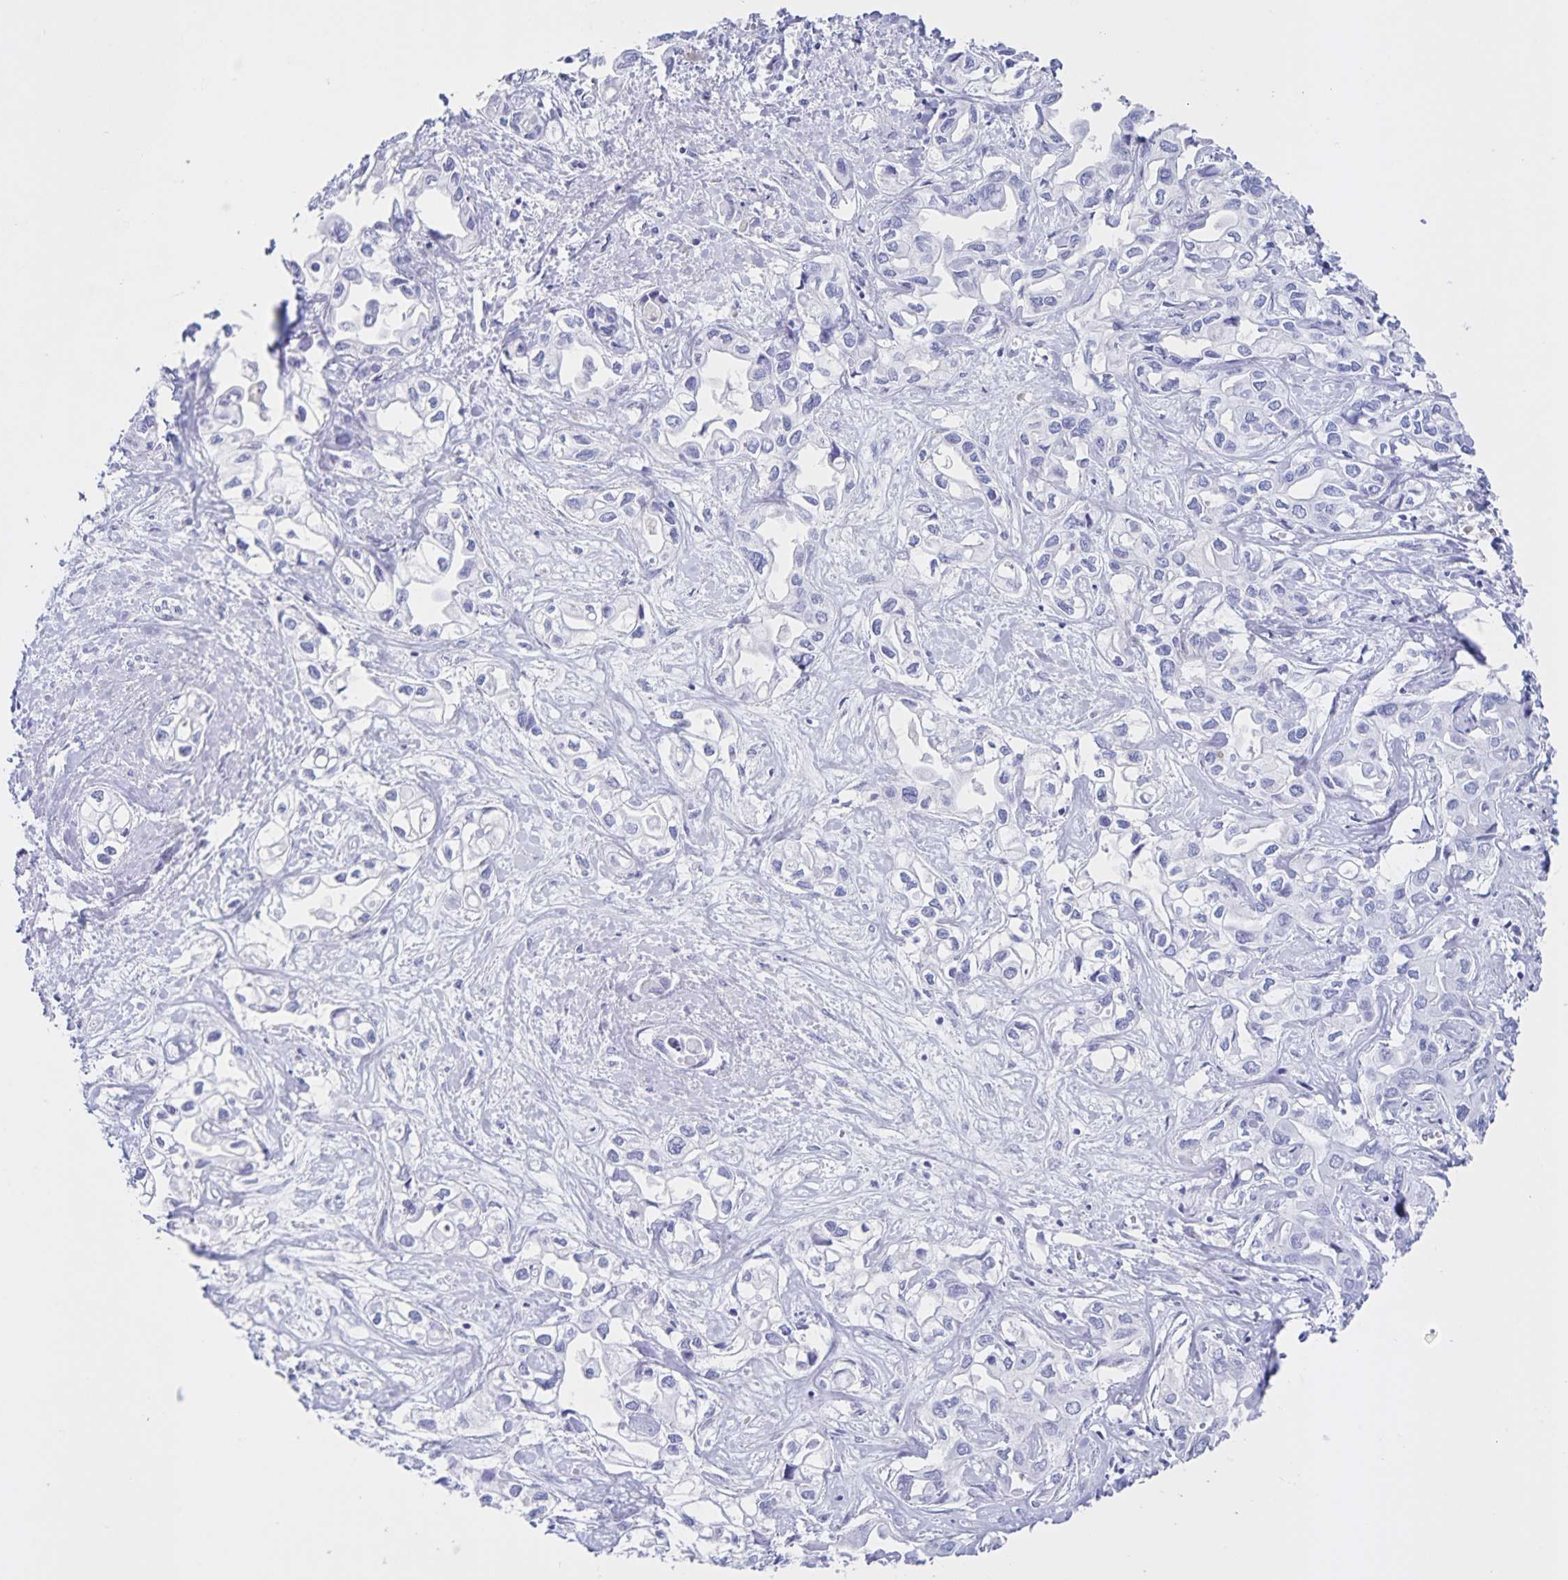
{"staining": {"intensity": "negative", "quantity": "none", "location": "none"}, "tissue": "liver cancer", "cell_type": "Tumor cells", "image_type": "cancer", "snomed": [{"axis": "morphology", "description": "Cholangiocarcinoma"}, {"axis": "topography", "description": "Liver"}], "caption": "Human cholangiocarcinoma (liver) stained for a protein using immunohistochemistry shows no staining in tumor cells.", "gene": "C12orf56", "patient": {"sex": "female", "age": 64}}